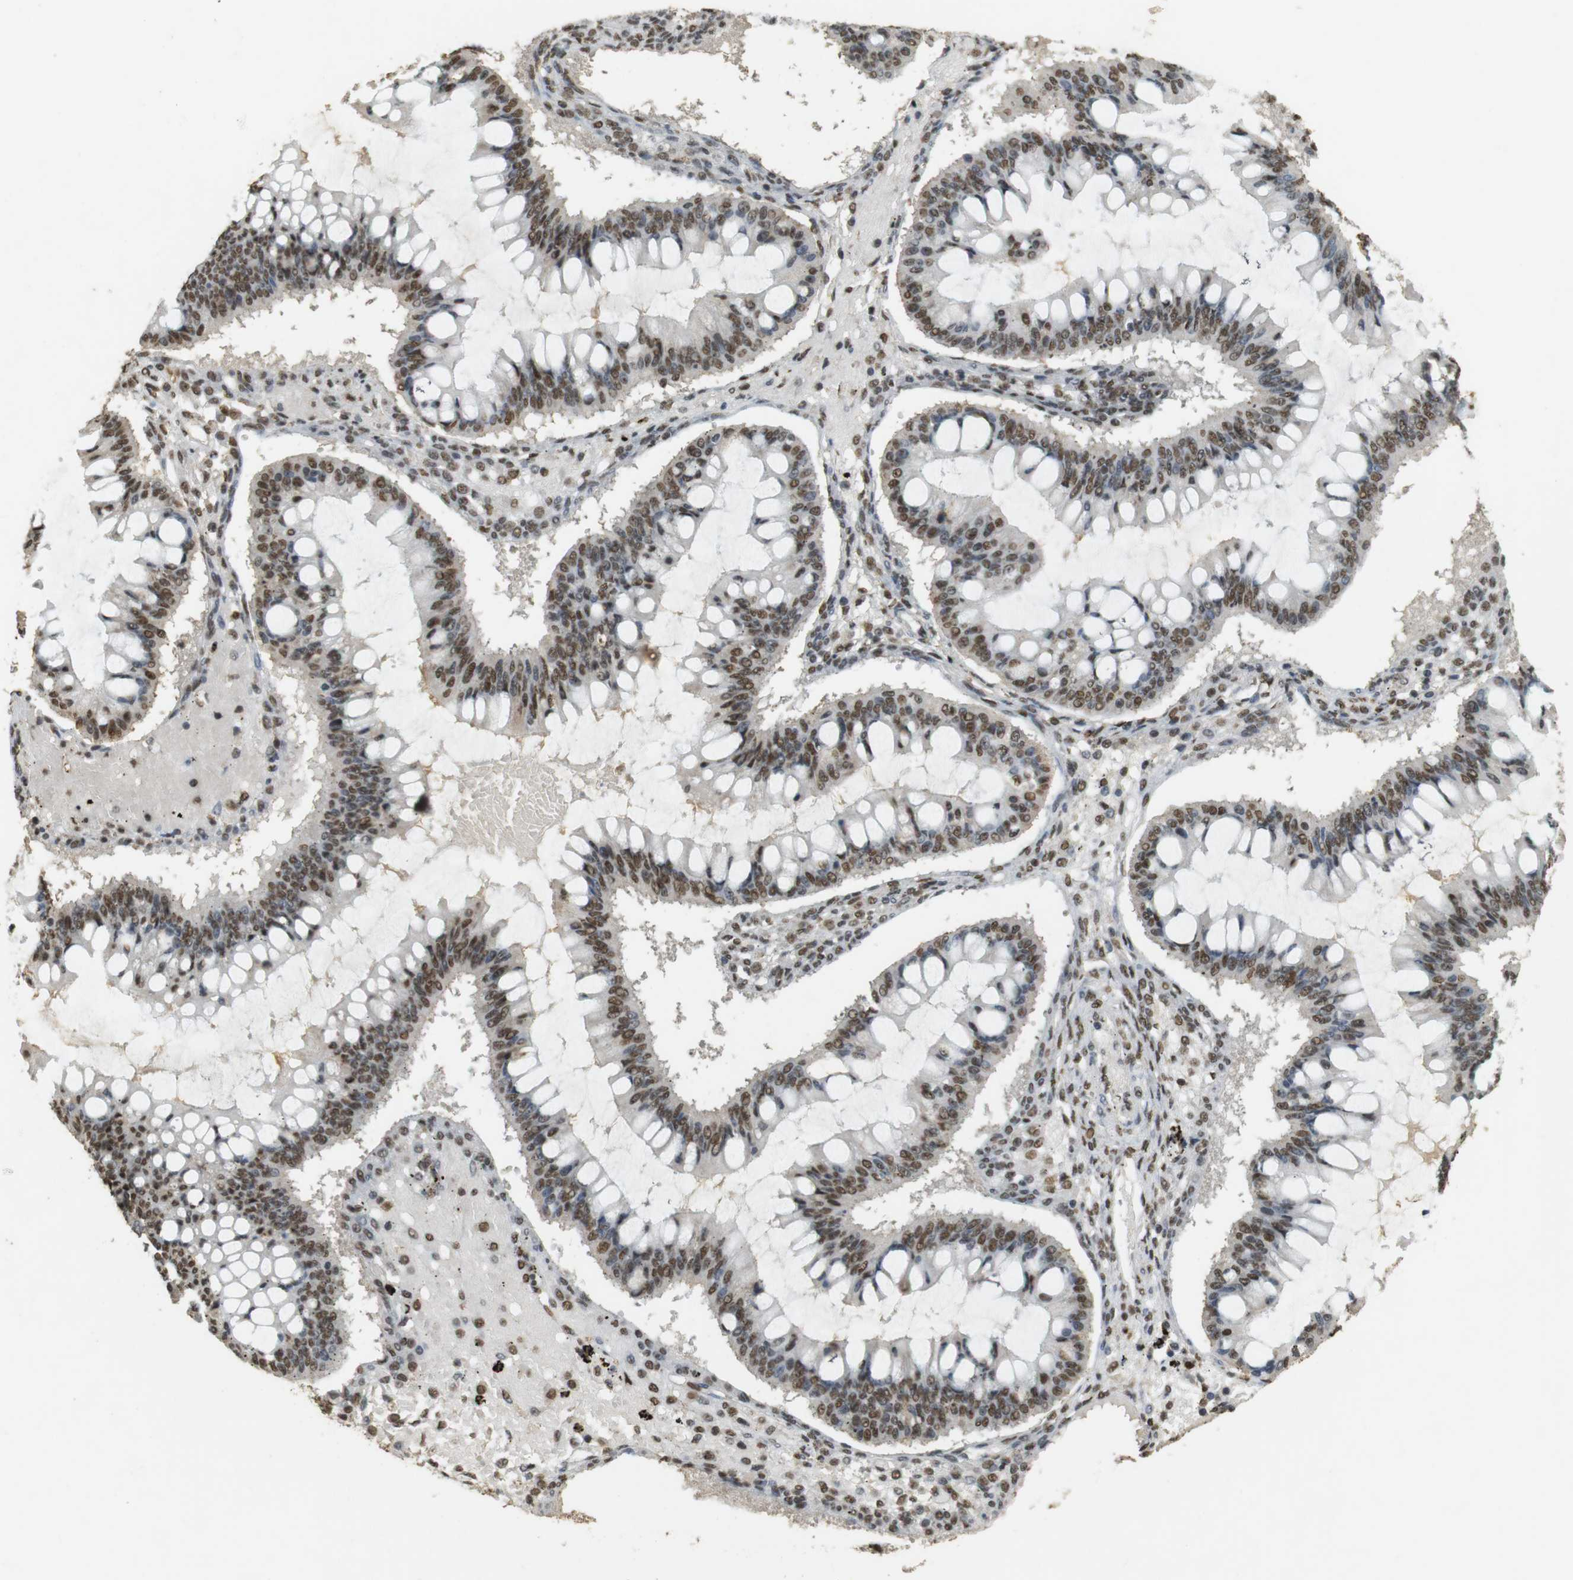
{"staining": {"intensity": "moderate", "quantity": ">75%", "location": "nuclear"}, "tissue": "ovarian cancer", "cell_type": "Tumor cells", "image_type": "cancer", "snomed": [{"axis": "morphology", "description": "Cystadenocarcinoma, mucinous, NOS"}, {"axis": "topography", "description": "Ovary"}], "caption": "Mucinous cystadenocarcinoma (ovarian) tissue shows moderate nuclear staining in approximately >75% of tumor cells", "gene": "GATA4", "patient": {"sex": "female", "age": 73}}